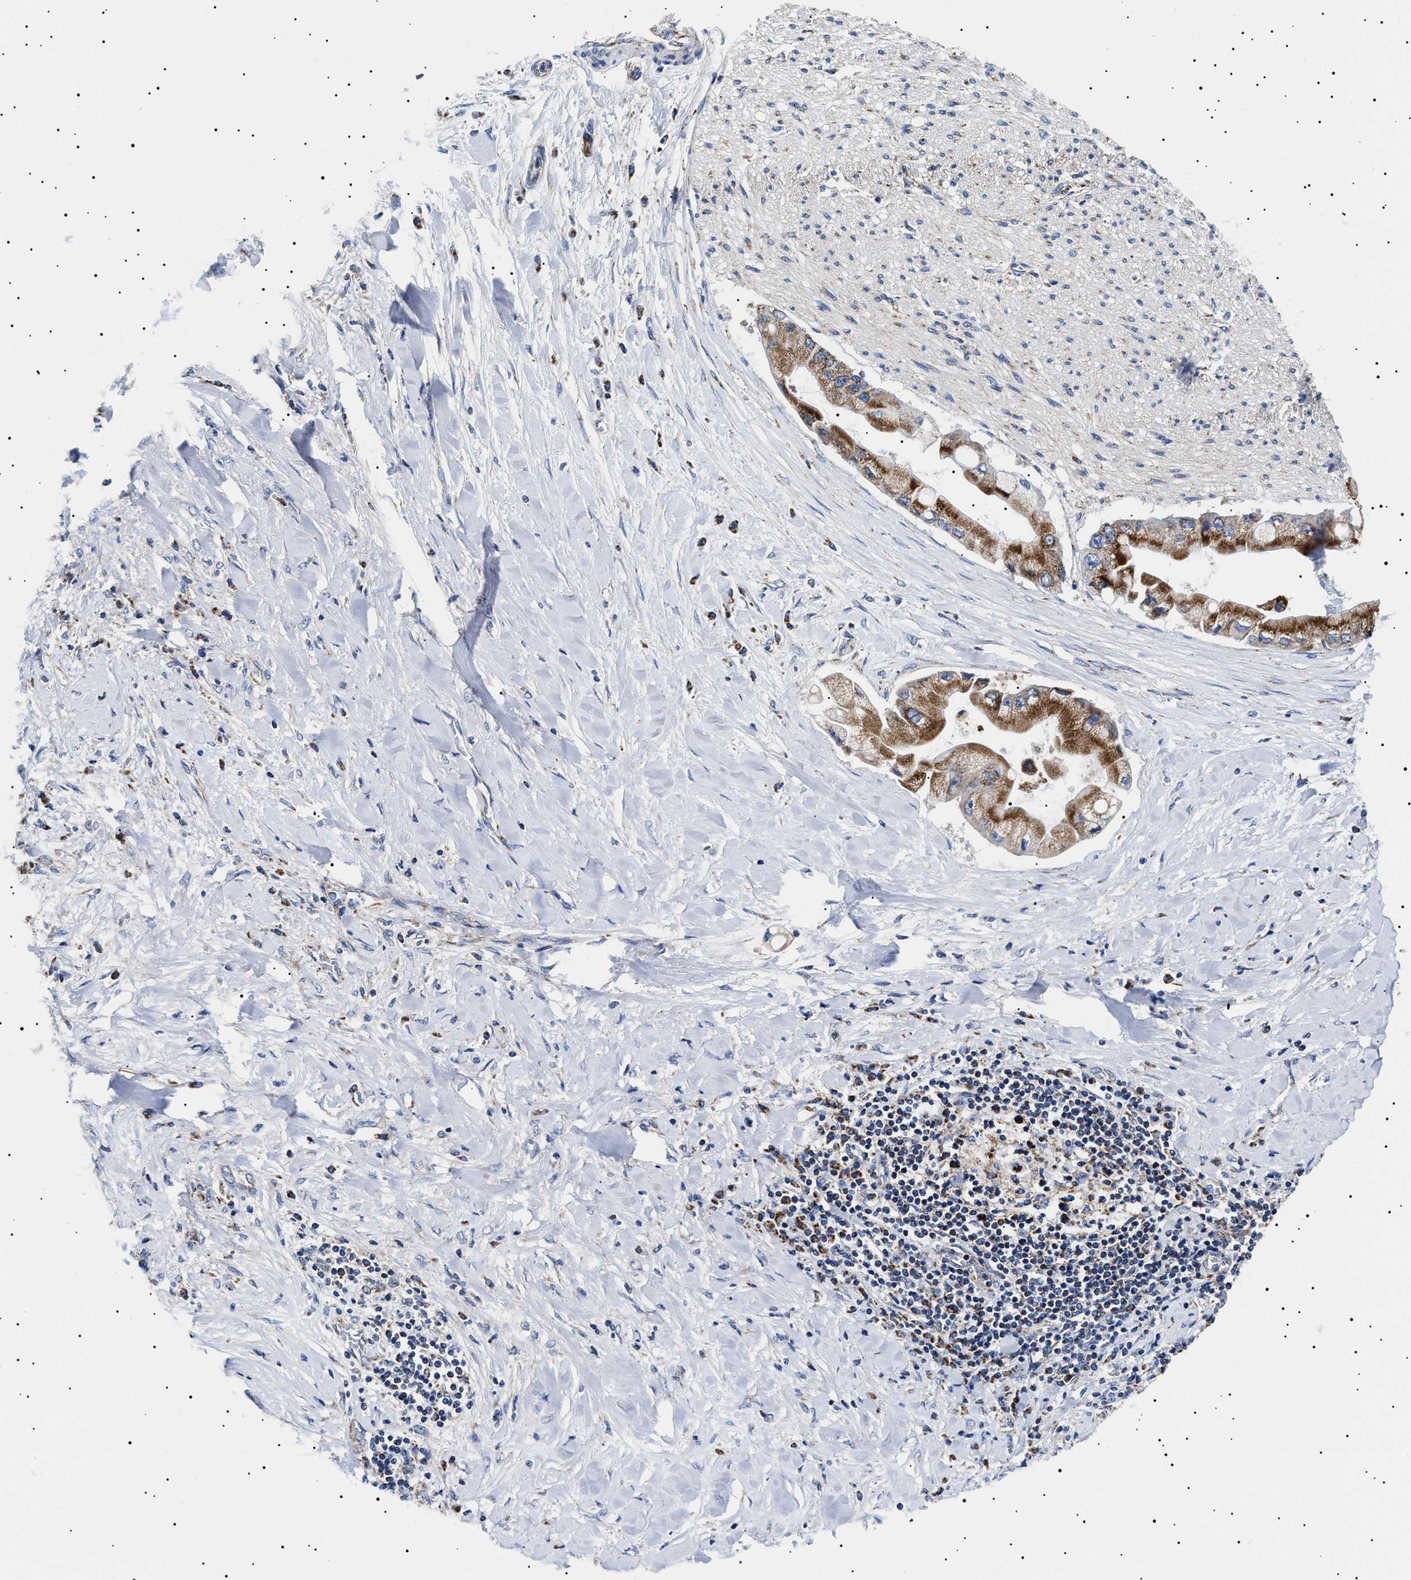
{"staining": {"intensity": "strong", "quantity": ">75%", "location": "cytoplasmic/membranous"}, "tissue": "liver cancer", "cell_type": "Tumor cells", "image_type": "cancer", "snomed": [{"axis": "morphology", "description": "Cholangiocarcinoma"}, {"axis": "topography", "description": "Liver"}], "caption": "This histopathology image demonstrates immunohistochemistry staining of cholangiocarcinoma (liver), with high strong cytoplasmic/membranous expression in approximately >75% of tumor cells.", "gene": "CHRDL2", "patient": {"sex": "male", "age": 50}}